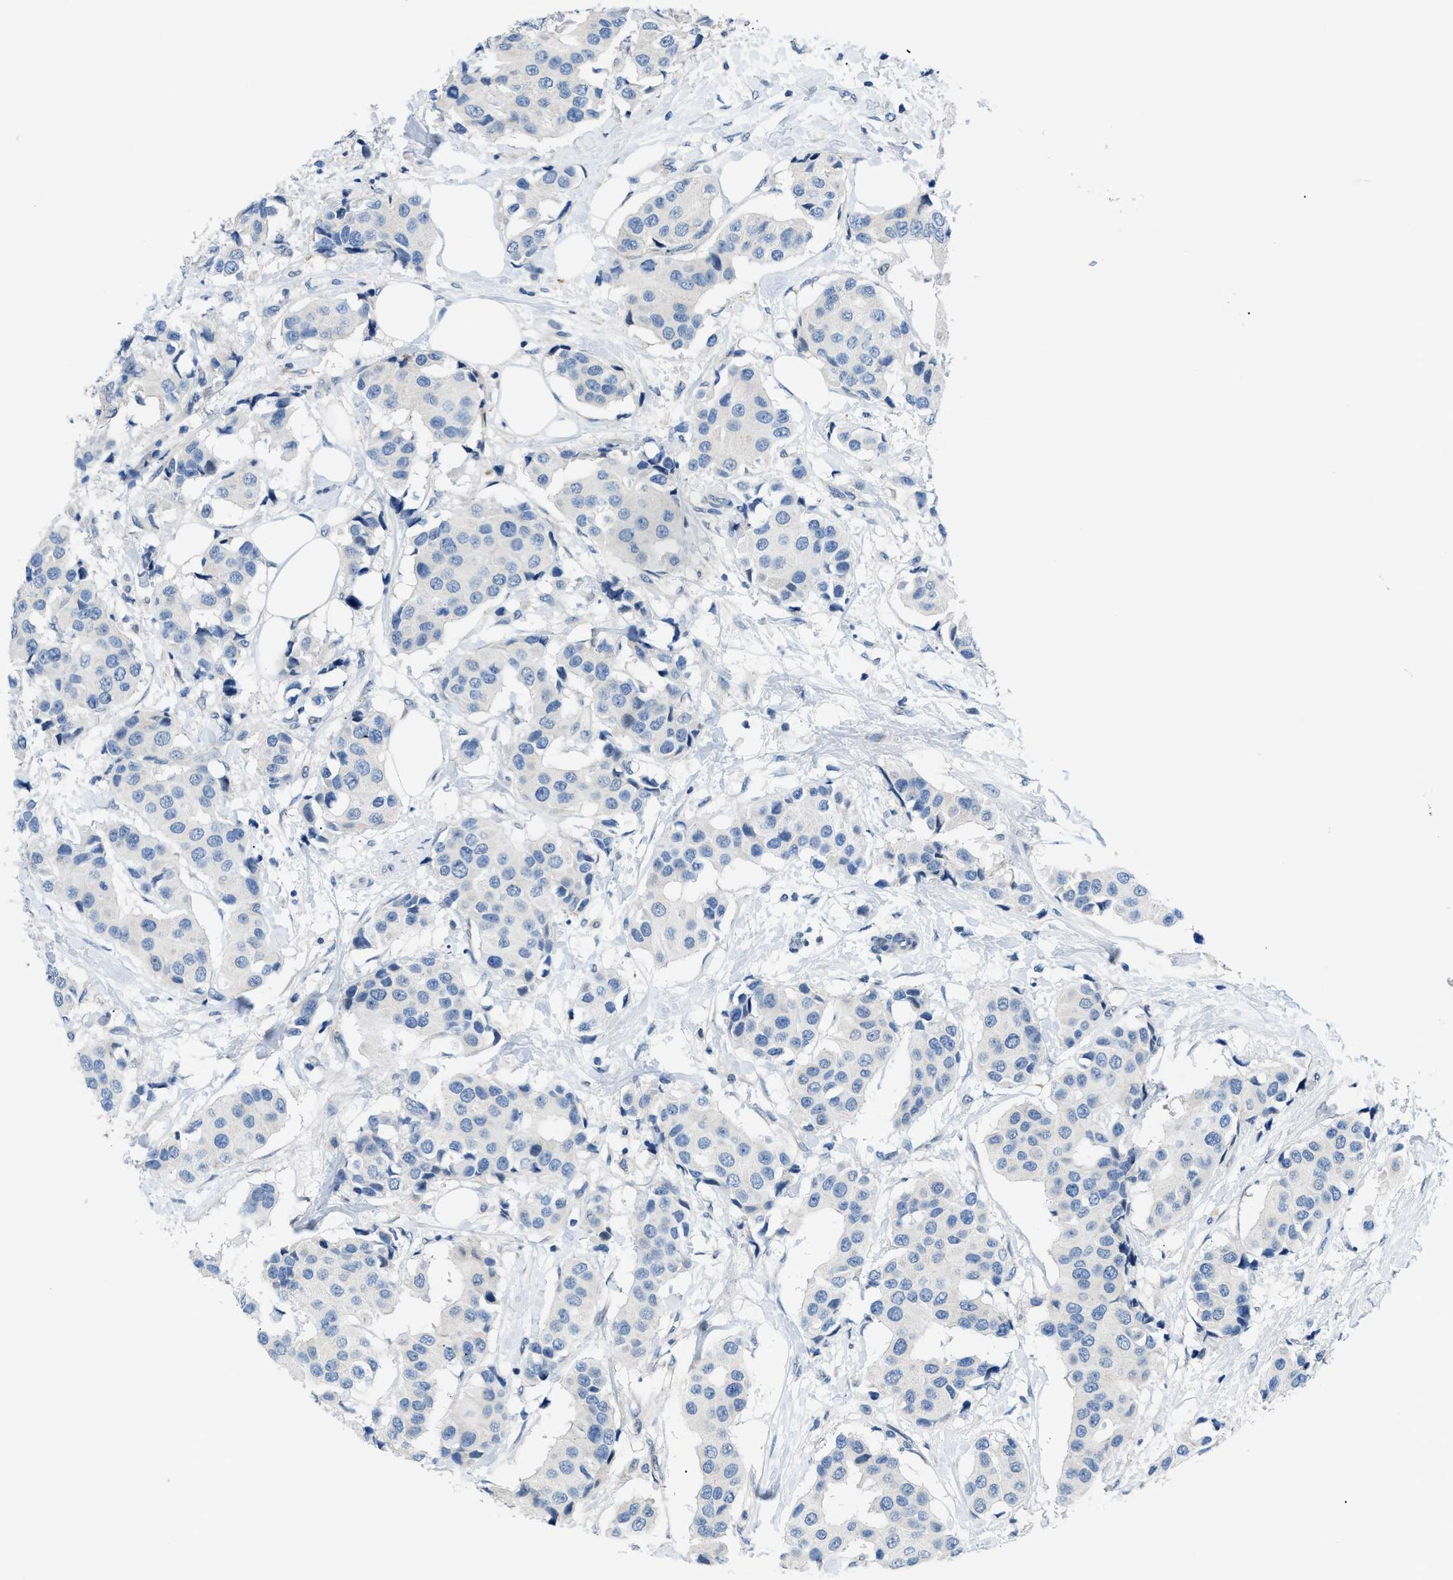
{"staining": {"intensity": "negative", "quantity": "none", "location": "none"}, "tissue": "breast cancer", "cell_type": "Tumor cells", "image_type": "cancer", "snomed": [{"axis": "morphology", "description": "Normal tissue, NOS"}, {"axis": "morphology", "description": "Duct carcinoma"}, {"axis": "topography", "description": "Breast"}], "caption": "Protein analysis of invasive ductal carcinoma (breast) shows no significant positivity in tumor cells. (Stains: DAB (3,3'-diaminobenzidine) immunohistochemistry (IHC) with hematoxylin counter stain, Microscopy: brightfield microscopy at high magnification).", "gene": "FDCSP", "patient": {"sex": "female", "age": 39}}